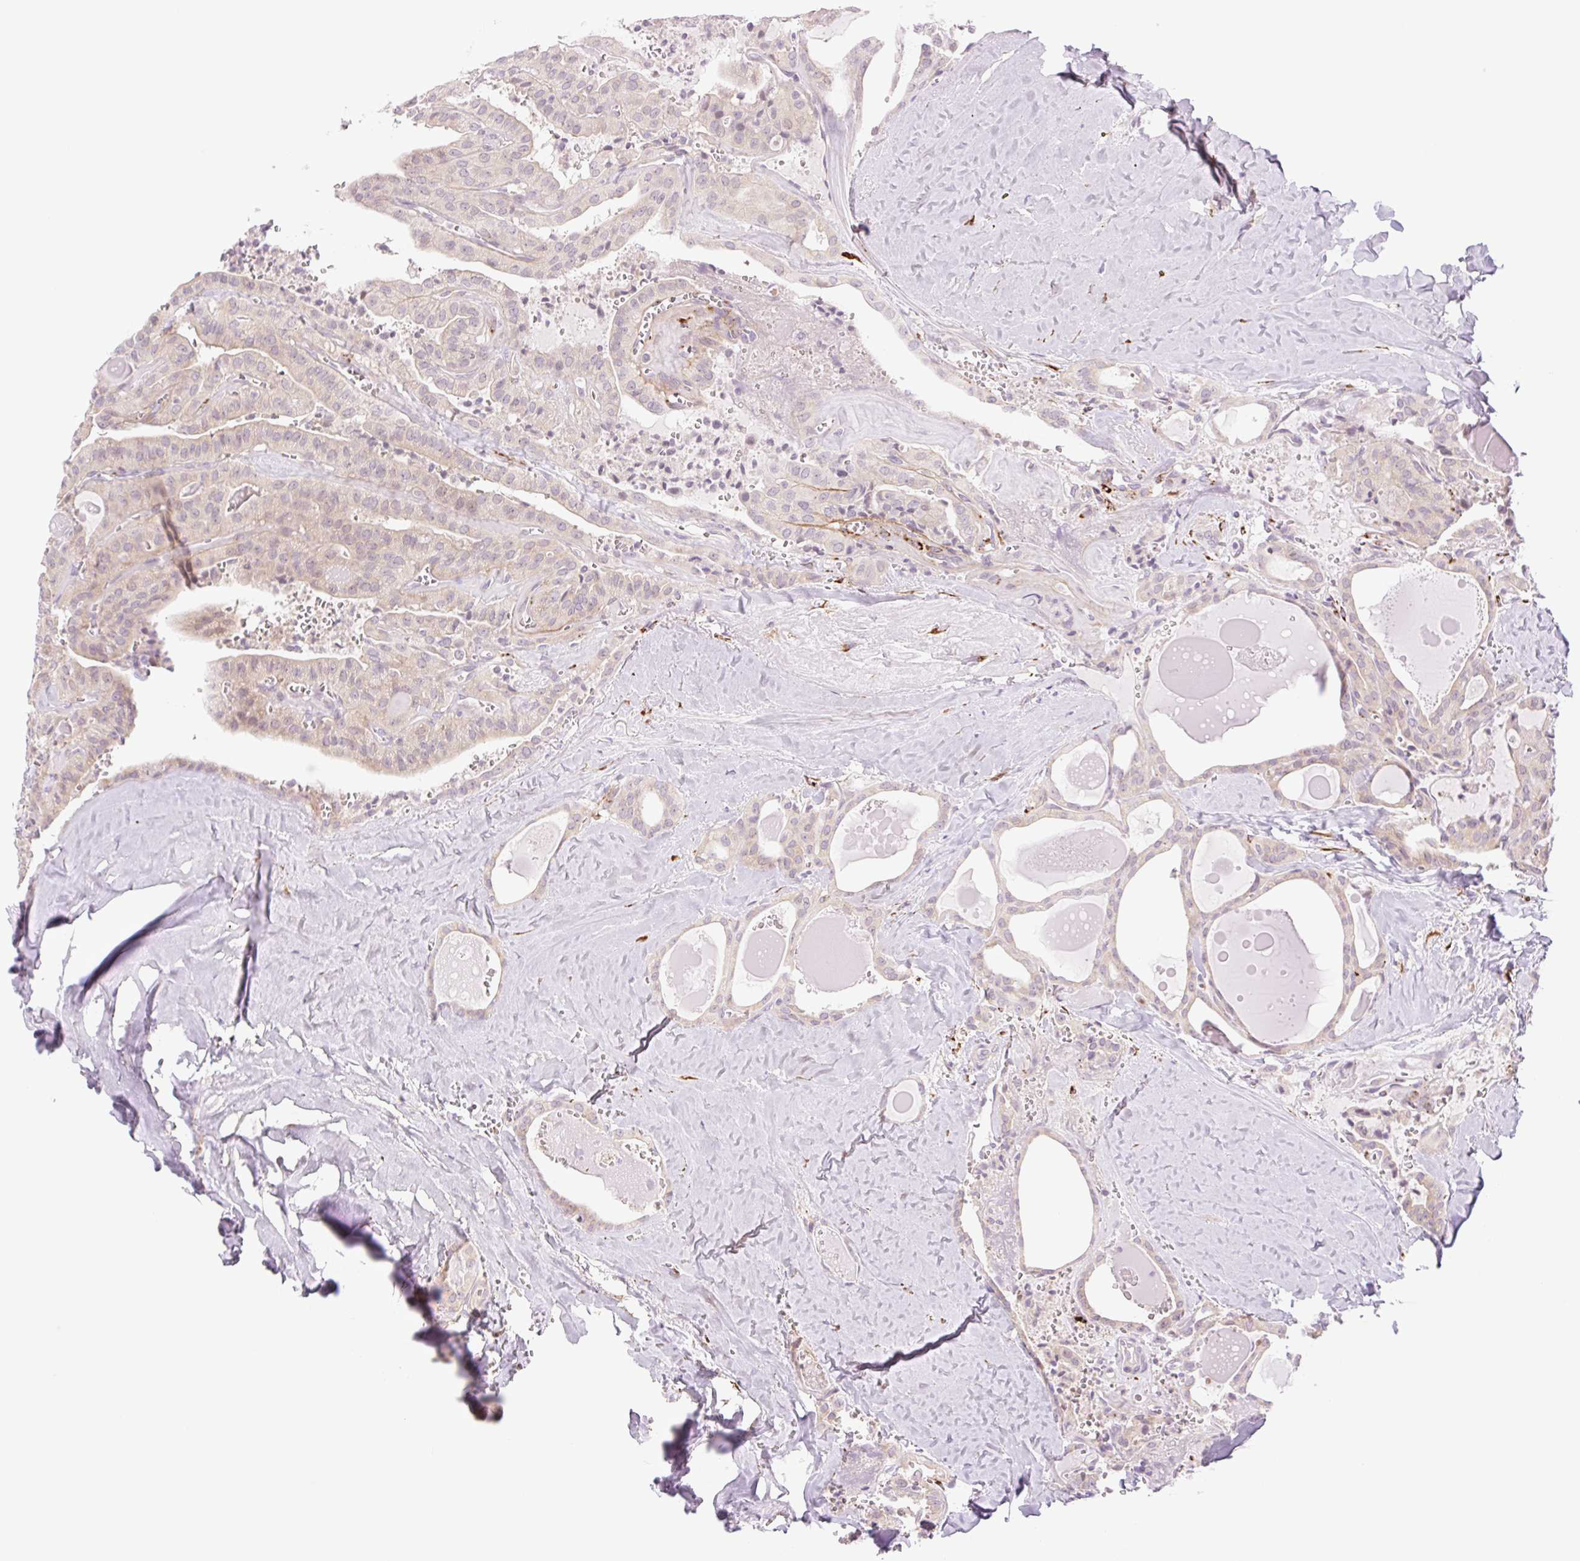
{"staining": {"intensity": "weak", "quantity": "<25%", "location": "cytoplasmic/membranous"}, "tissue": "thyroid cancer", "cell_type": "Tumor cells", "image_type": "cancer", "snomed": [{"axis": "morphology", "description": "Papillary adenocarcinoma, NOS"}, {"axis": "topography", "description": "Thyroid gland"}], "caption": "There is no significant expression in tumor cells of papillary adenocarcinoma (thyroid).", "gene": "COL5A1", "patient": {"sex": "male", "age": 52}}